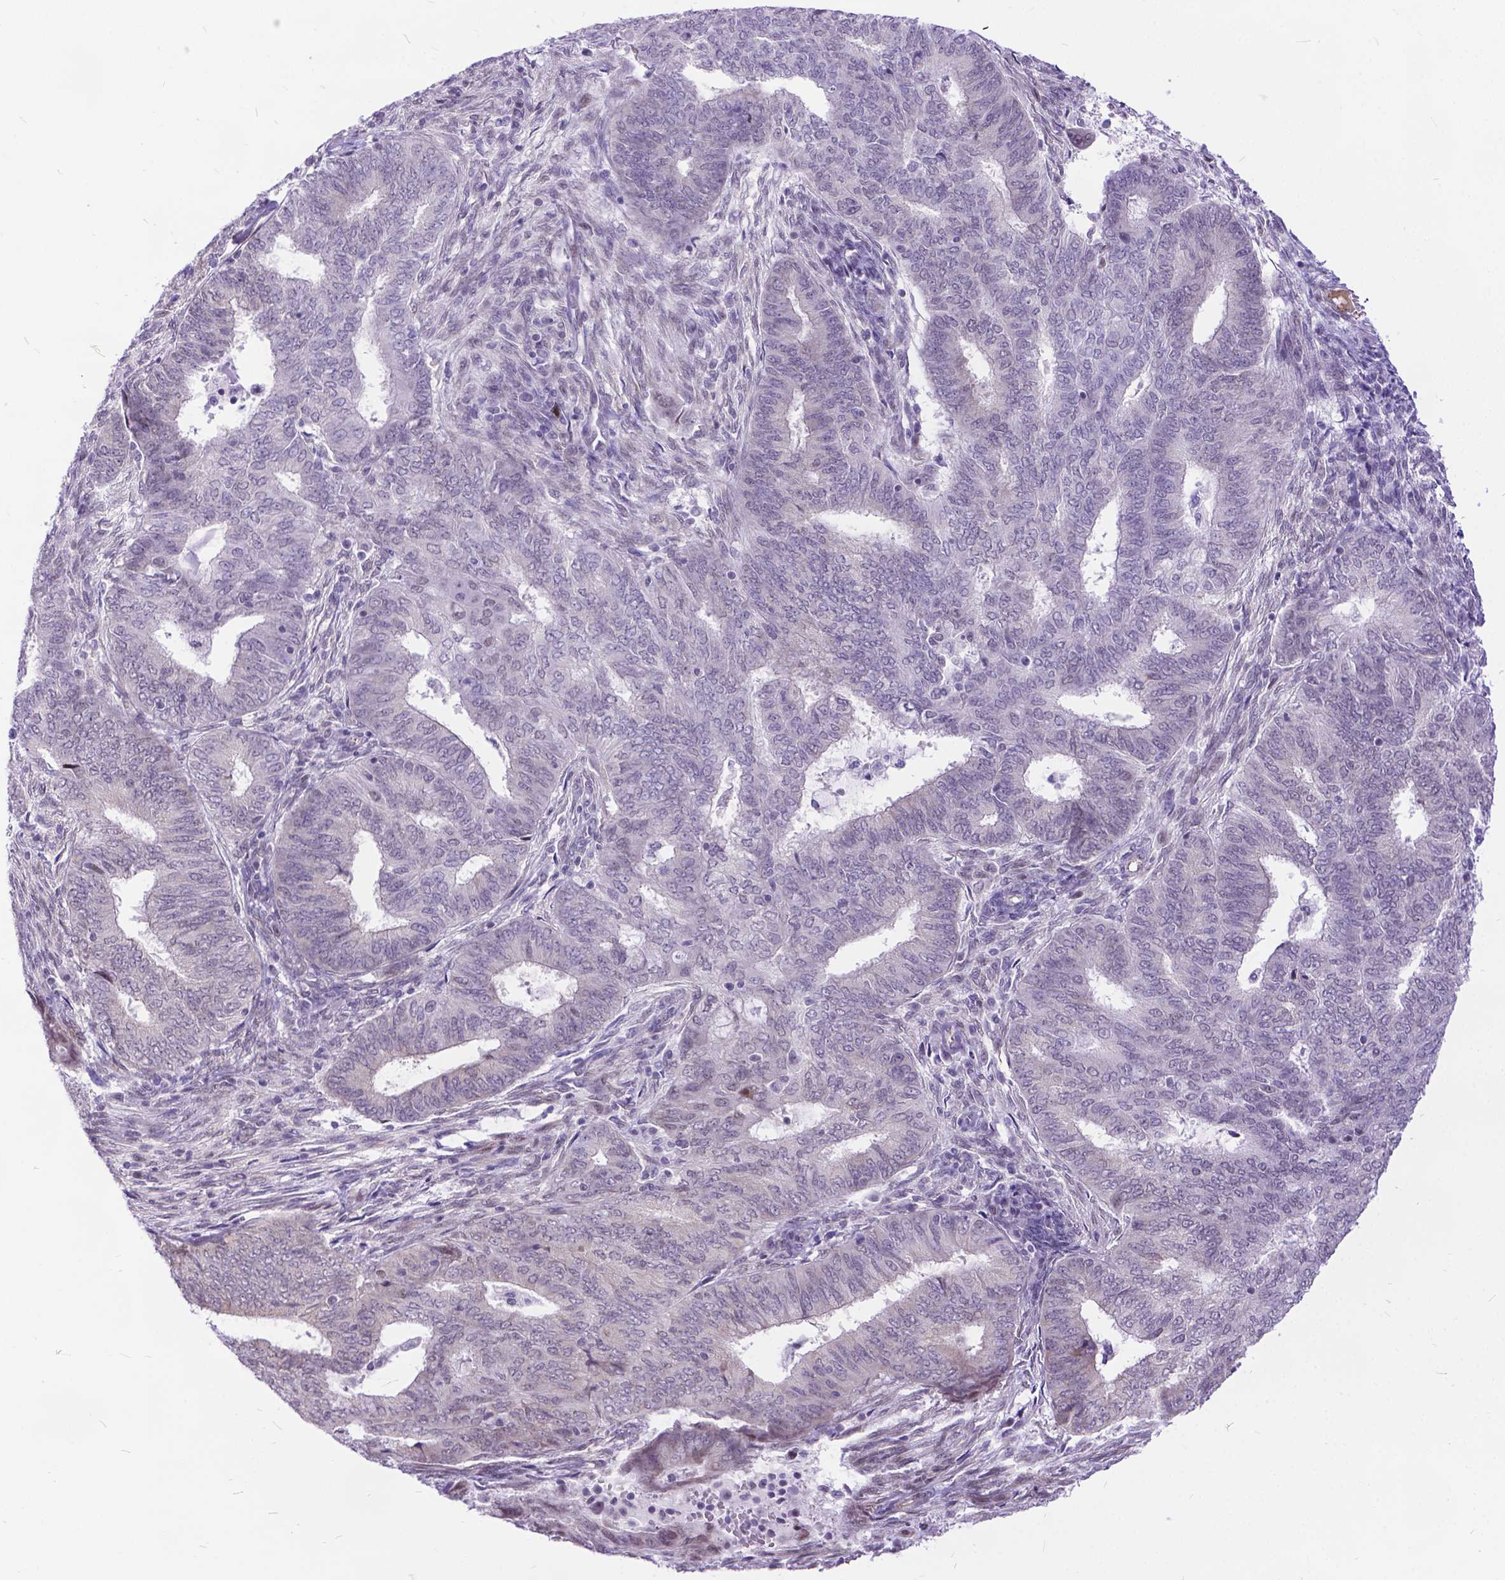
{"staining": {"intensity": "negative", "quantity": "none", "location": "none"}, "tissue": "endometrial cancer", "cell_type": "Tumor cells", "image_type": "cancer", "snomed": [{"axis": "morphology", "description": "Adenocarcinoma, NOS"}, {"axis": "topography", "description": "Endometrium"}], "caption": "Histopathology image shows no protein staining in tumor cells of adenocarcinoma (endometrial) tissue.", "gene": "FAM124B", "patient": {"sex": "female", "age": 62}}